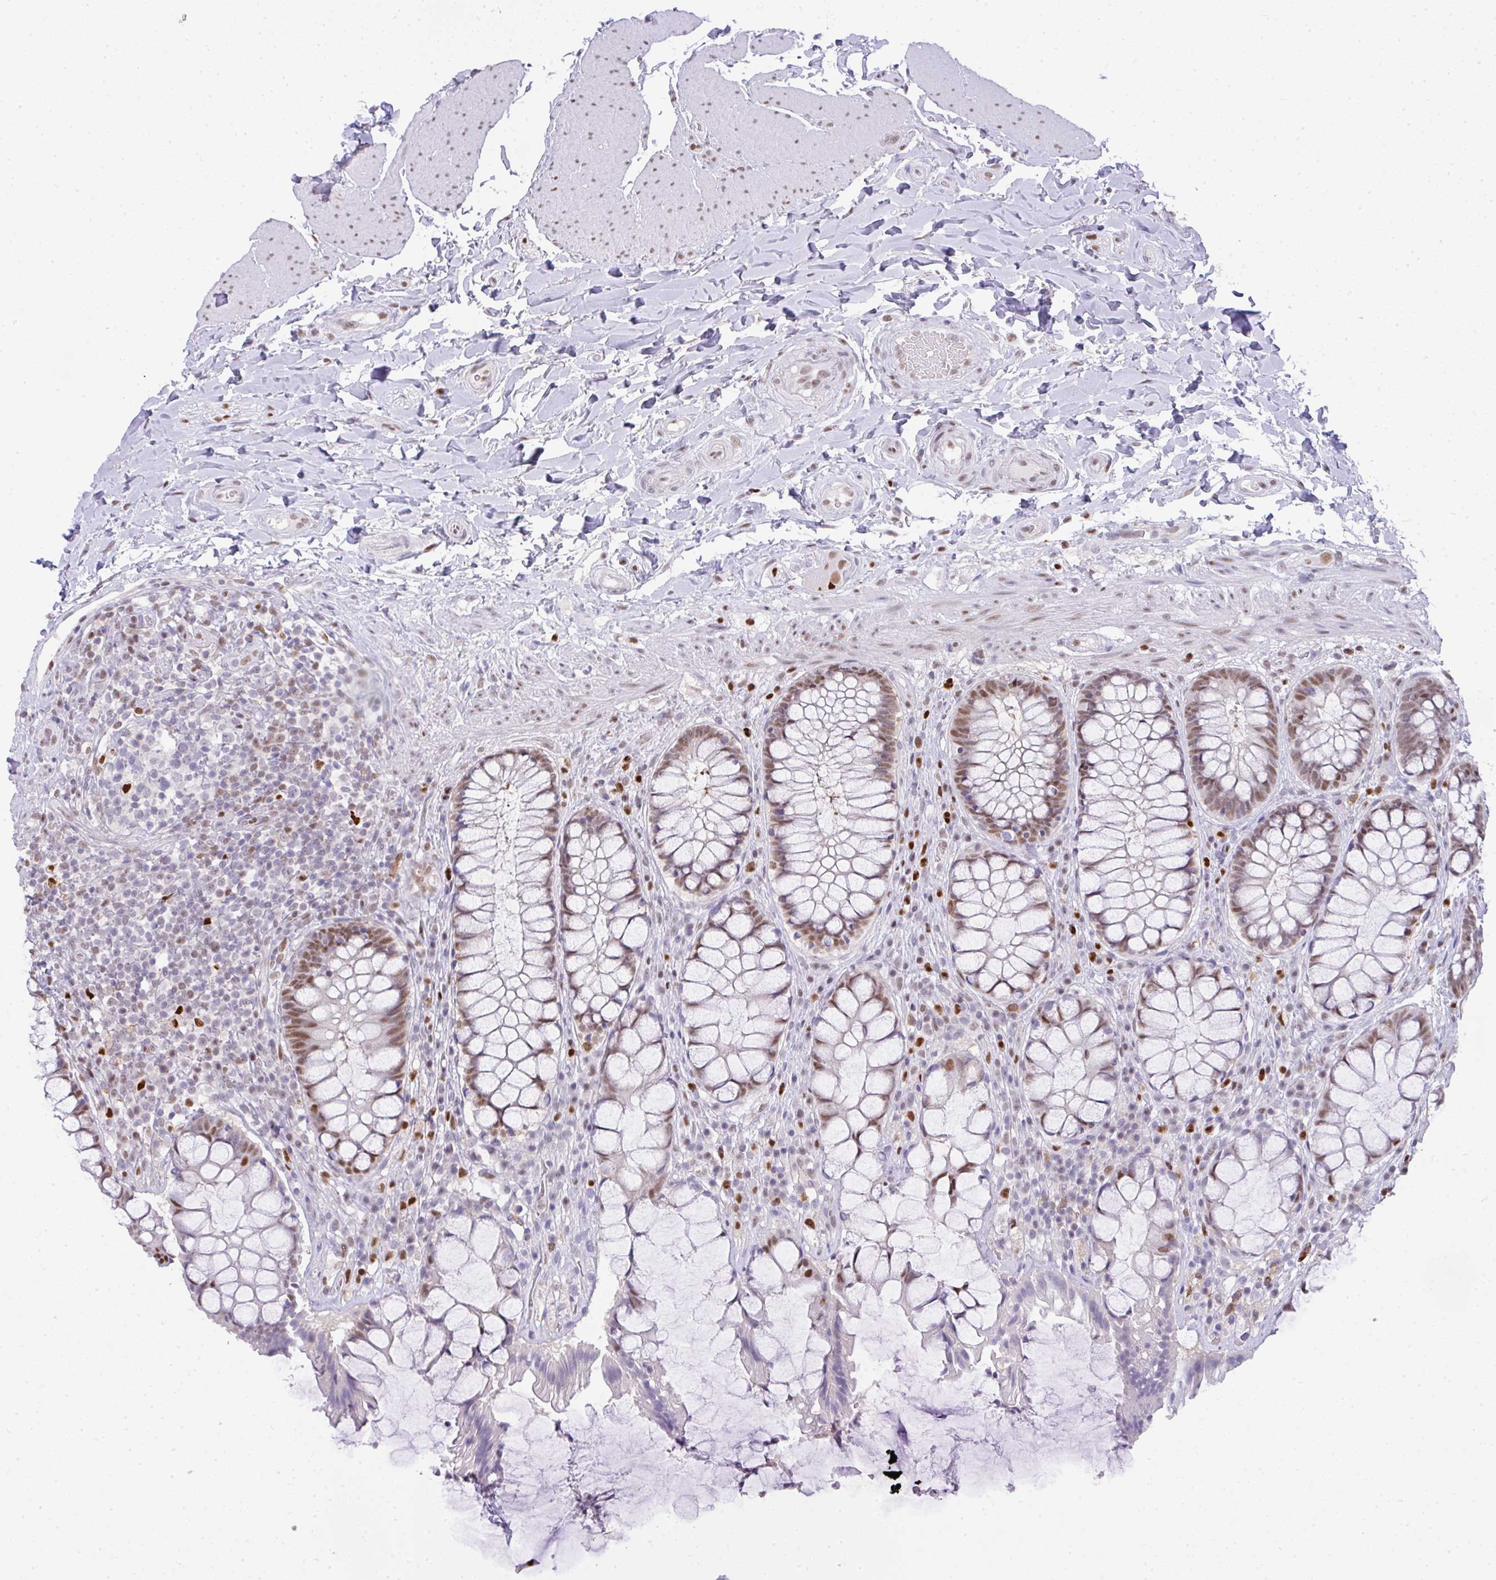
{"staining": {"intensity": "moderate", "quantity": ">75%", "location": "nuclear"}, "tissue": "rectum", "cell_type": "Glandular cells", "image_type": "normal", "snomed": [{"axis": "morphology", "description": "Normal tissue, NOS"}, {"axis": "topography", "description": "Rectum"}], "caption": "Brown immunohistochemical staining in unremarkable human rectum reveals moderate nuclear staining in approximately >75% of glandular cells. The protein is stained brown, and the nuclei are stained in blue (DAB (3,3'-diaminobenzidine) IHC with brightfield microscopy, high magnification).", "gene": "BBX", "patient": {"sex": "female", "age": 58}}